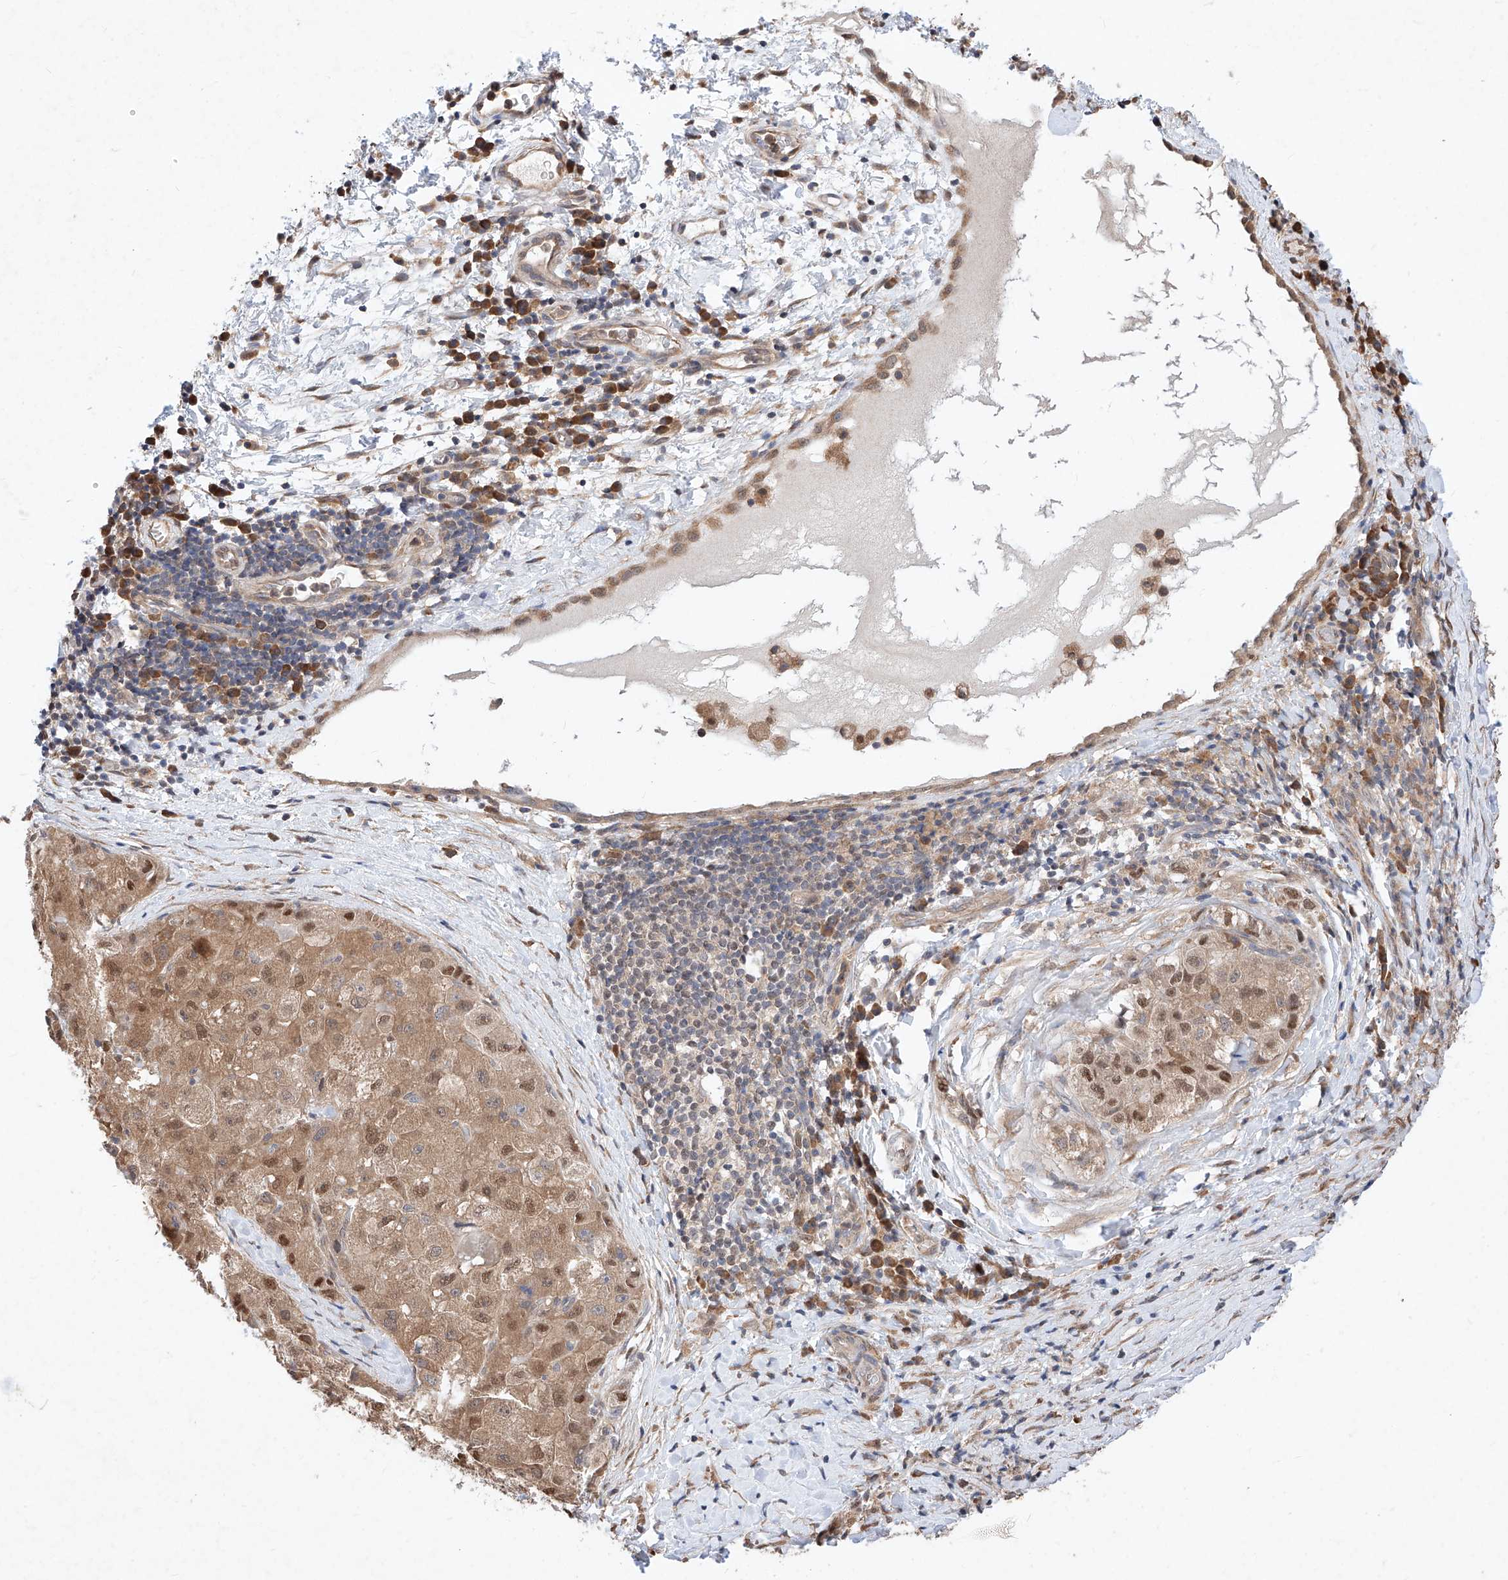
{"staining": {"intensity": "moderate", "quantity": ">75%", "location": "cytoplasmic/membranous,nuclear"}, "tissue": "liver cancer", "cell_type": "Tumor cells", "image_type": "cancer", "snomed": [{"axis": "morphology", "description": "Carcinoma, Hepatocellular, NOS"}, {"axis": "topography", "description": "Liver"}], "caption": "This histopathology image exhibits IHC staining of human hepatocellular carcinoma (liver), with medium moderate cytoplasmic/membranous and nuclear positivity in about >75% of tumor cells.", "gene": "ZSCAN4", "patient": {"sex": "male", "age": 80}}